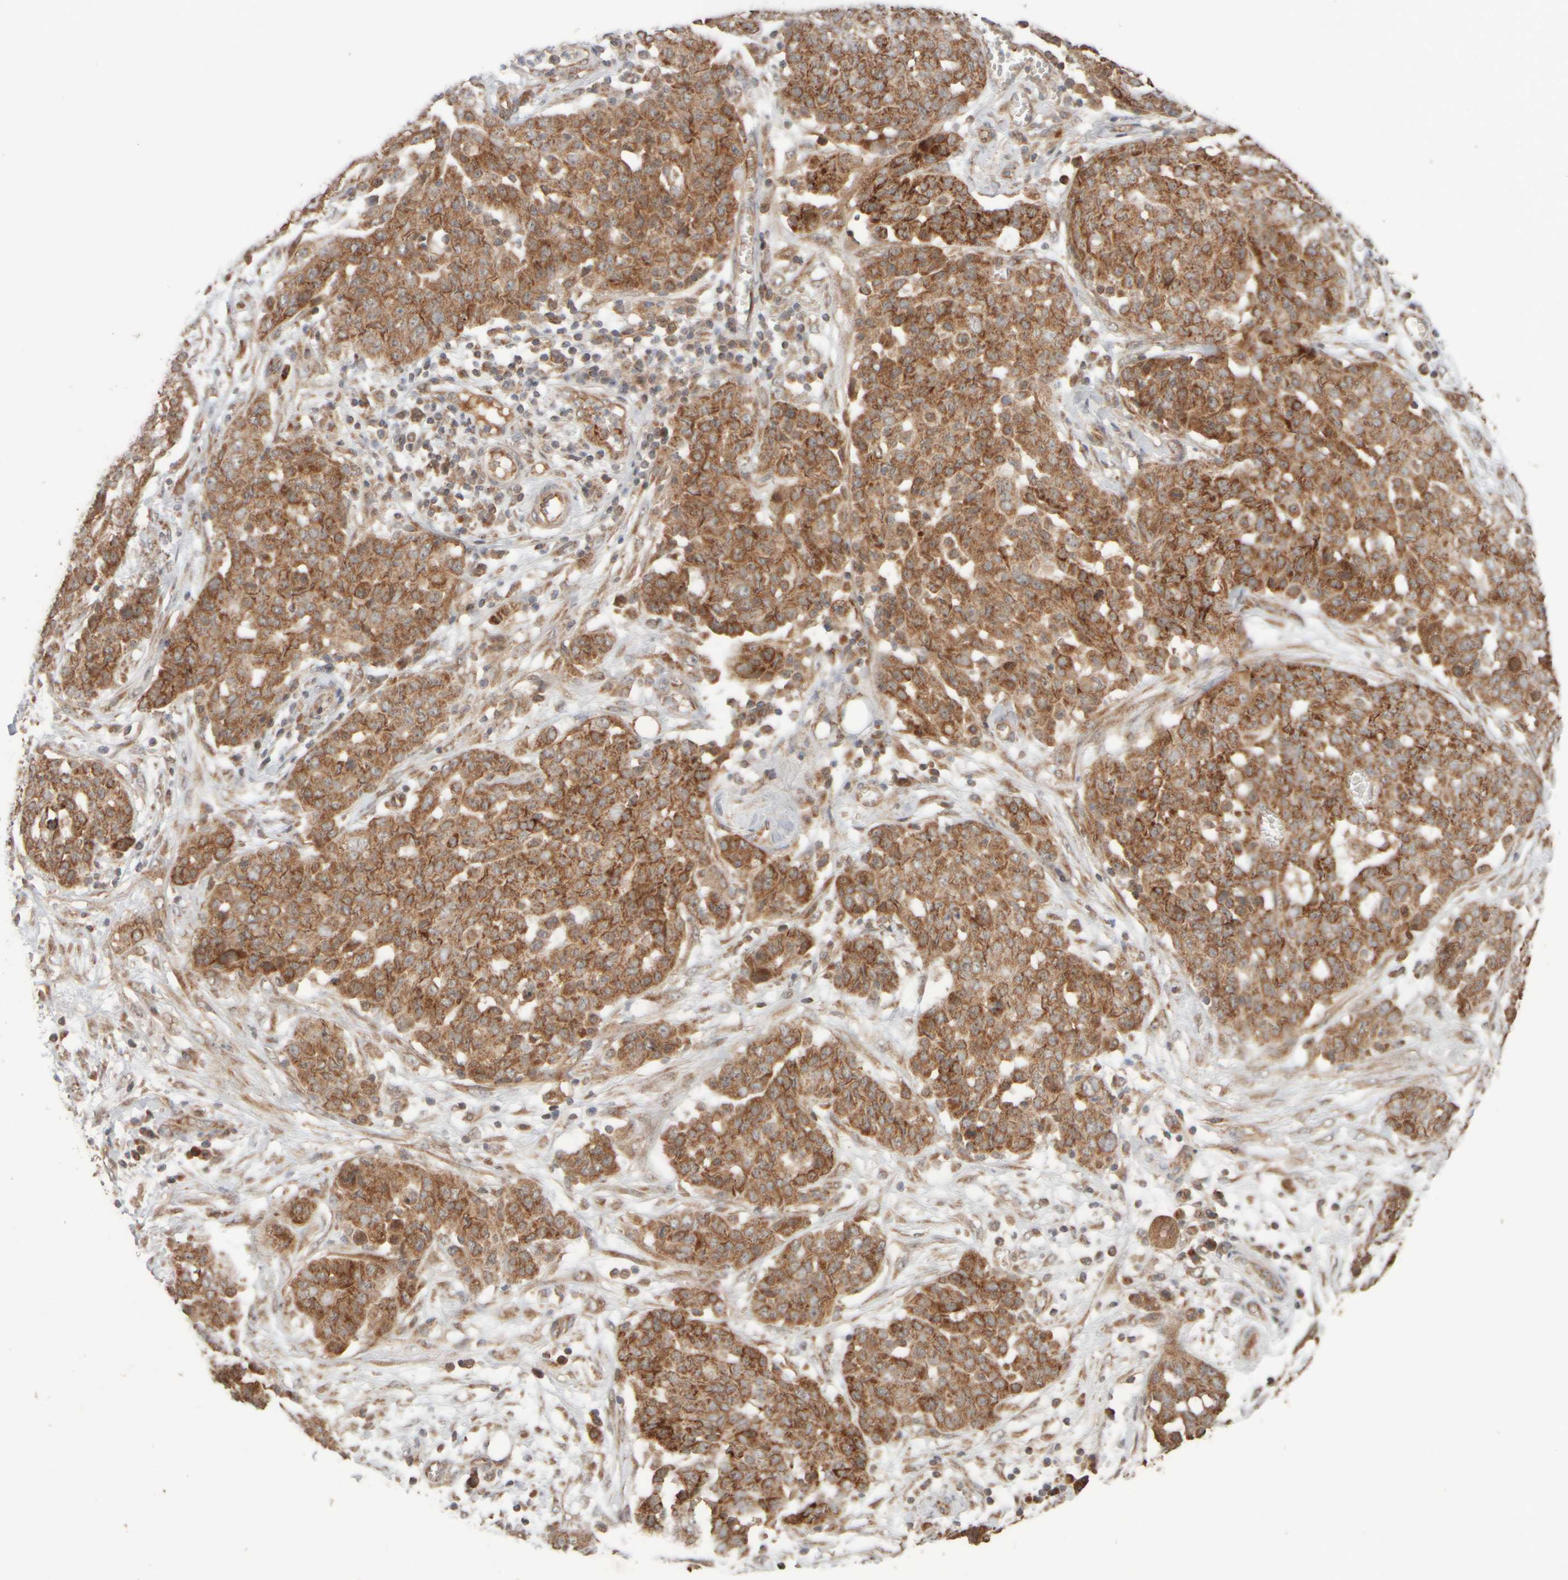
{"staining": {"intensity": "moderate", "quantity": ">75%", "location": "cytoplasmic/membranous"}, "tissue": "ovarian cancer", "cell_type": "Tumor cells", "image_type": "cancer", "snomed": [{"axis": "morphology", "description": "Cystadenocarcinoma, serous, NOS"}, {"axis": "topography", "description": "Soft tissue"}, {"axis": "topography", "description": "Ovary"}], "caption": "A brown stain labels moderate cytoplasmic/membranous expression of a protein in human ovarian serous cystadenocarcinoma tumor cells. The staining is performed using DAB (3,3'-diaminobenzidine) brown chromogen to label protein expression. The nuclei are counter-stained blue using hematoxylin.", "gene": "EIF2B3", "patient": {"sex": "female", "age": 57}}